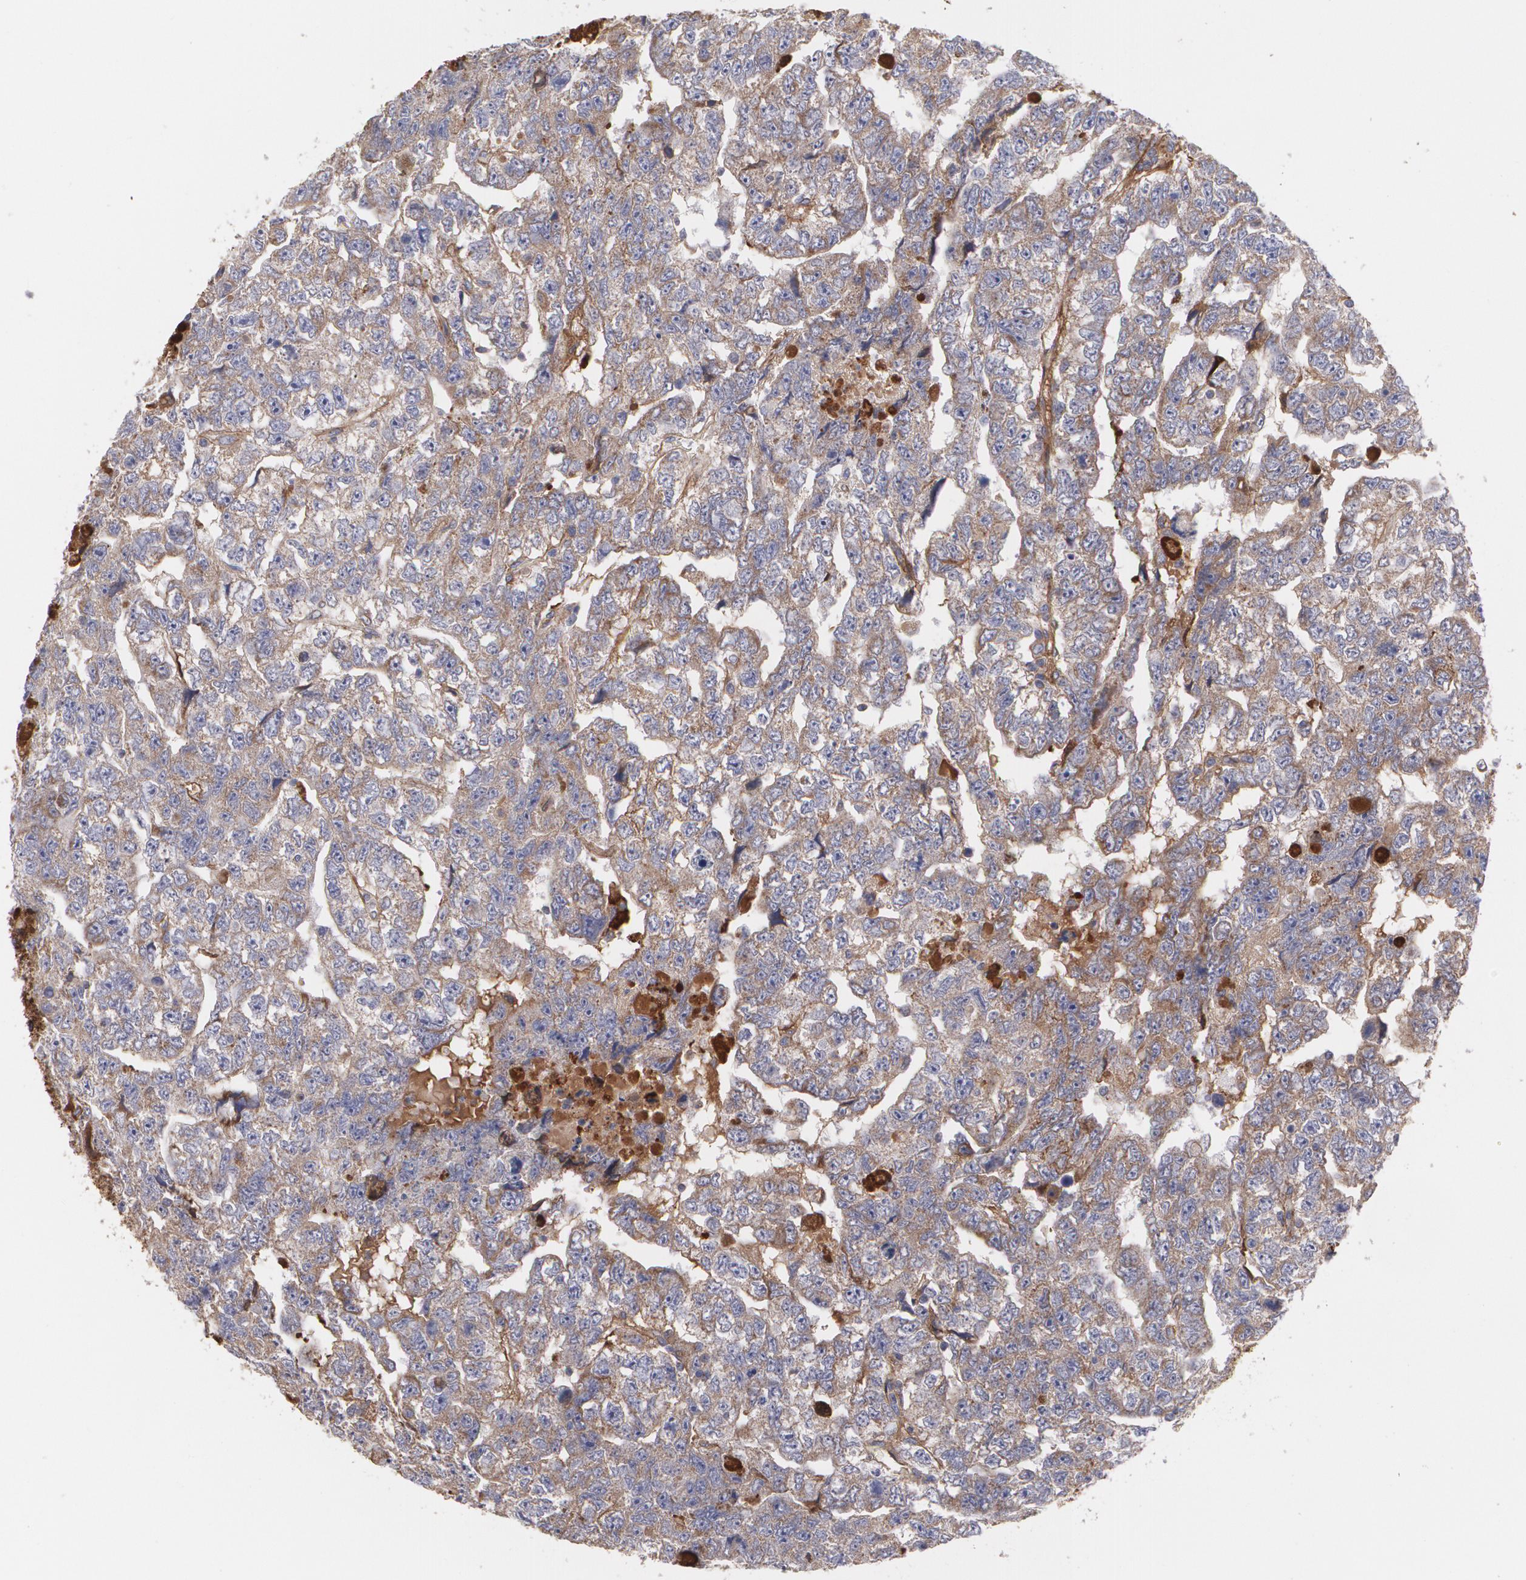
{"staining": {"intensity": "moderate", "quantity": ">75%", "location": "cytoplasmic/membranous"}, "tissue": "testis cancer", "cell_type": "Tumor cells", "image_type": "cancer", "snomed": [{"axis": "morphology", "description": "Seminoma, NOS"}, {"axis": "topography", "description": "Testis"}], "caption": "Human testis seminoma stained for a protein (brown) exhibits moderate cytoplasmic/membranous positive expression in about >75% of tumor cells.", "gene": "FBLN1", "patient": {"sex": "male", "age": 32}}